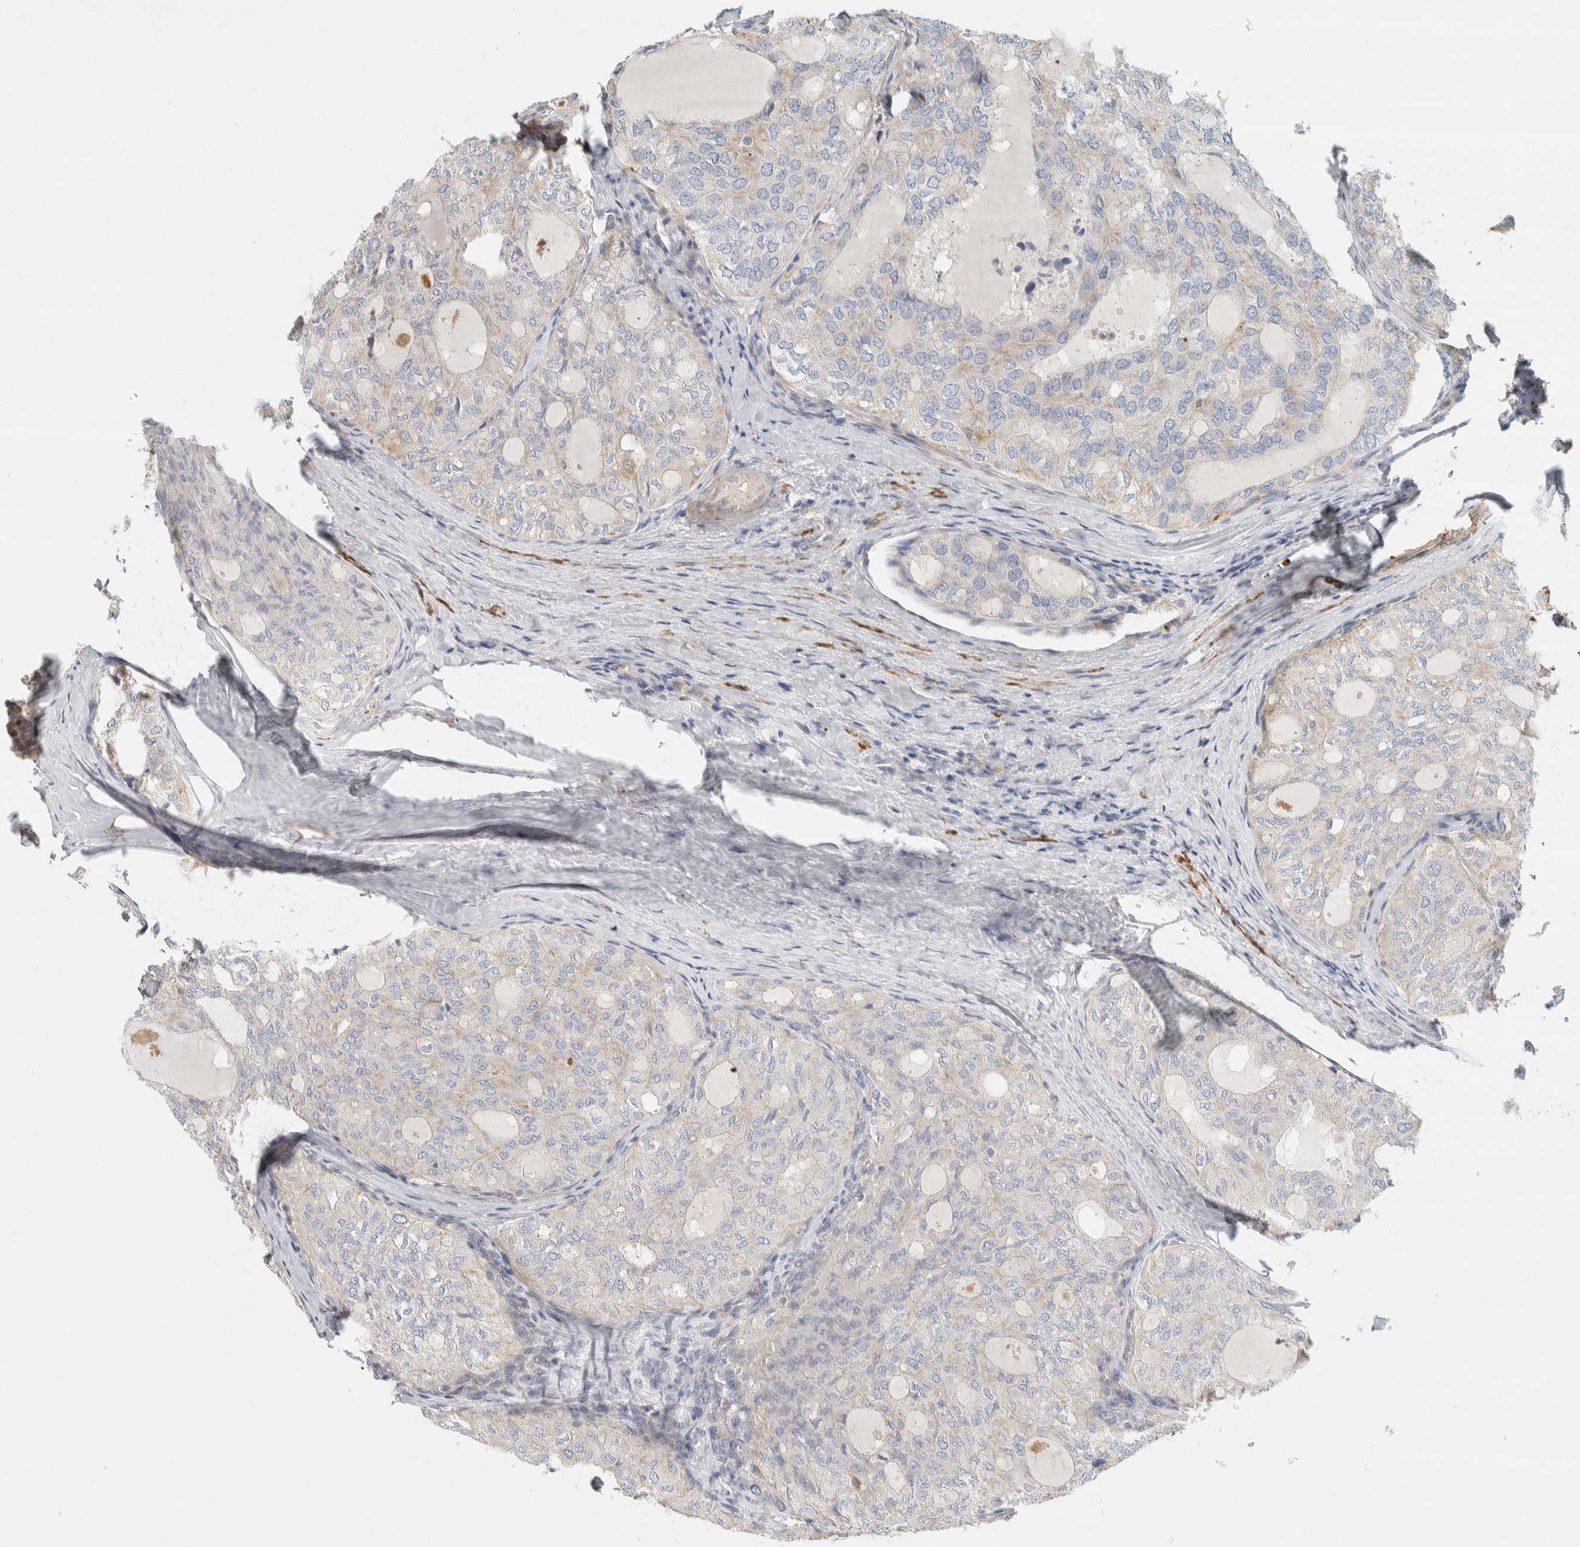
{"staining": {"intensity": "negative", "quantity": "none", "location": "none"}, "tissue": "thyroid cancer", "cell_type": "Tumor cells", "image_type": "cancer", "snomed": [{"axis": "morphology", "description": "Follicular adenoma carcinoma, NOS"}, {"axis": "topography", "description": "Thyroid gland"}], "caption": "High magnification brightfield microscopy of thyroid cancer stained with DAB (brown) and counterstained with hematoxylin (blue): tumor cells show no significant expression.", "gene": "CDR2", "patient": {"sex": "male", "age": 75}}